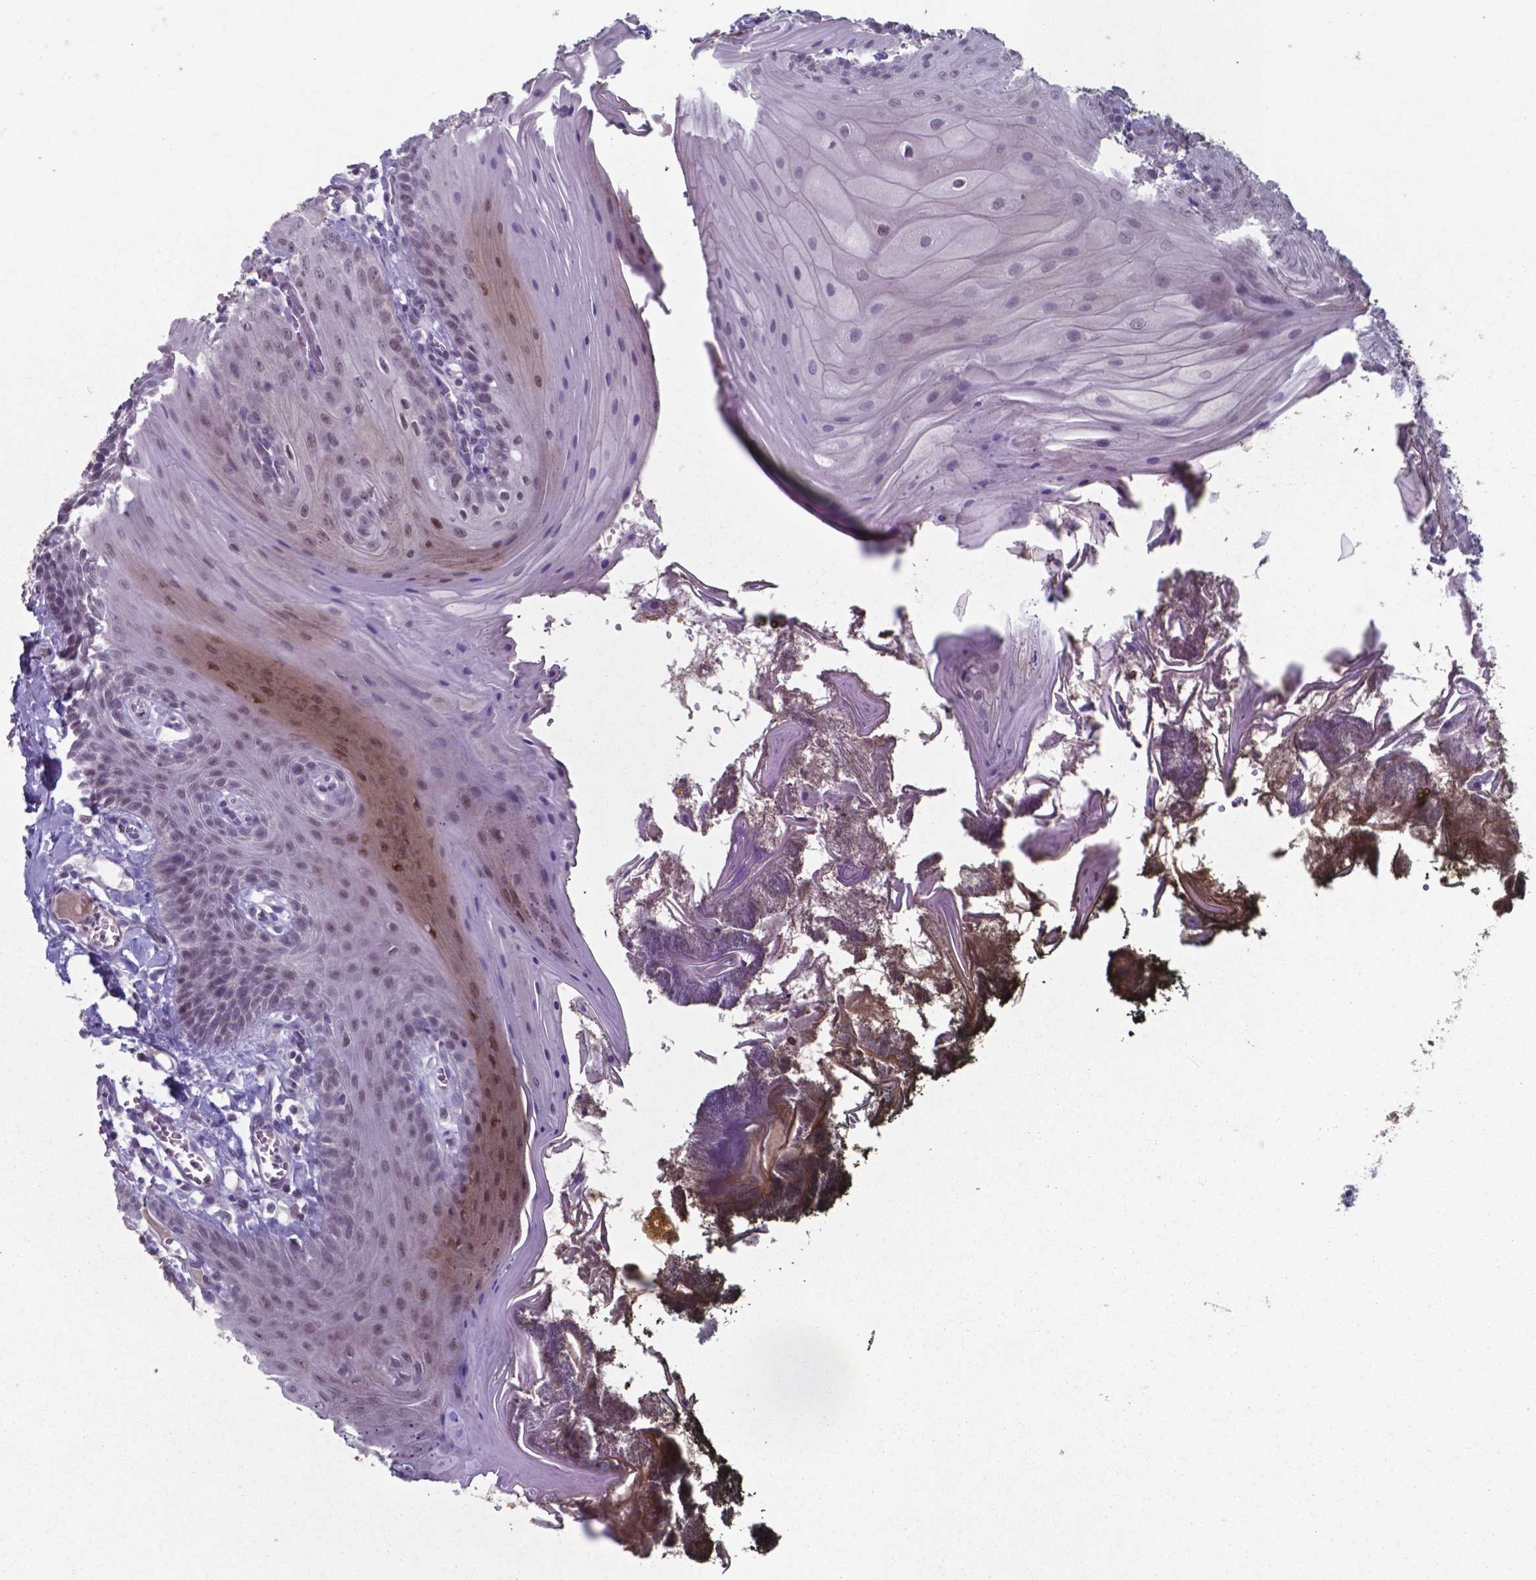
{"staining": {"intensity": "moderate", "quantity": "<25%", "location": "nuclear"}, "tissue": "oral mucosa", "cell_type": "Squamous epithelial cells", "image_type": "normal", "snomed": [{"axis": "morphology", "description": "Normal tissue, NOS"}, {"axis": "topography", "description": "Oral tissue"}], "caption": "A histopathology image showing moderate nuclear staining in approximately <25% of squamous epithelial cells in unremarkable oral mucosa, as visualized by brown immunohistochemical staining.", "gene": "TDP2", "patient": {"sex": "male", "age": 9}}